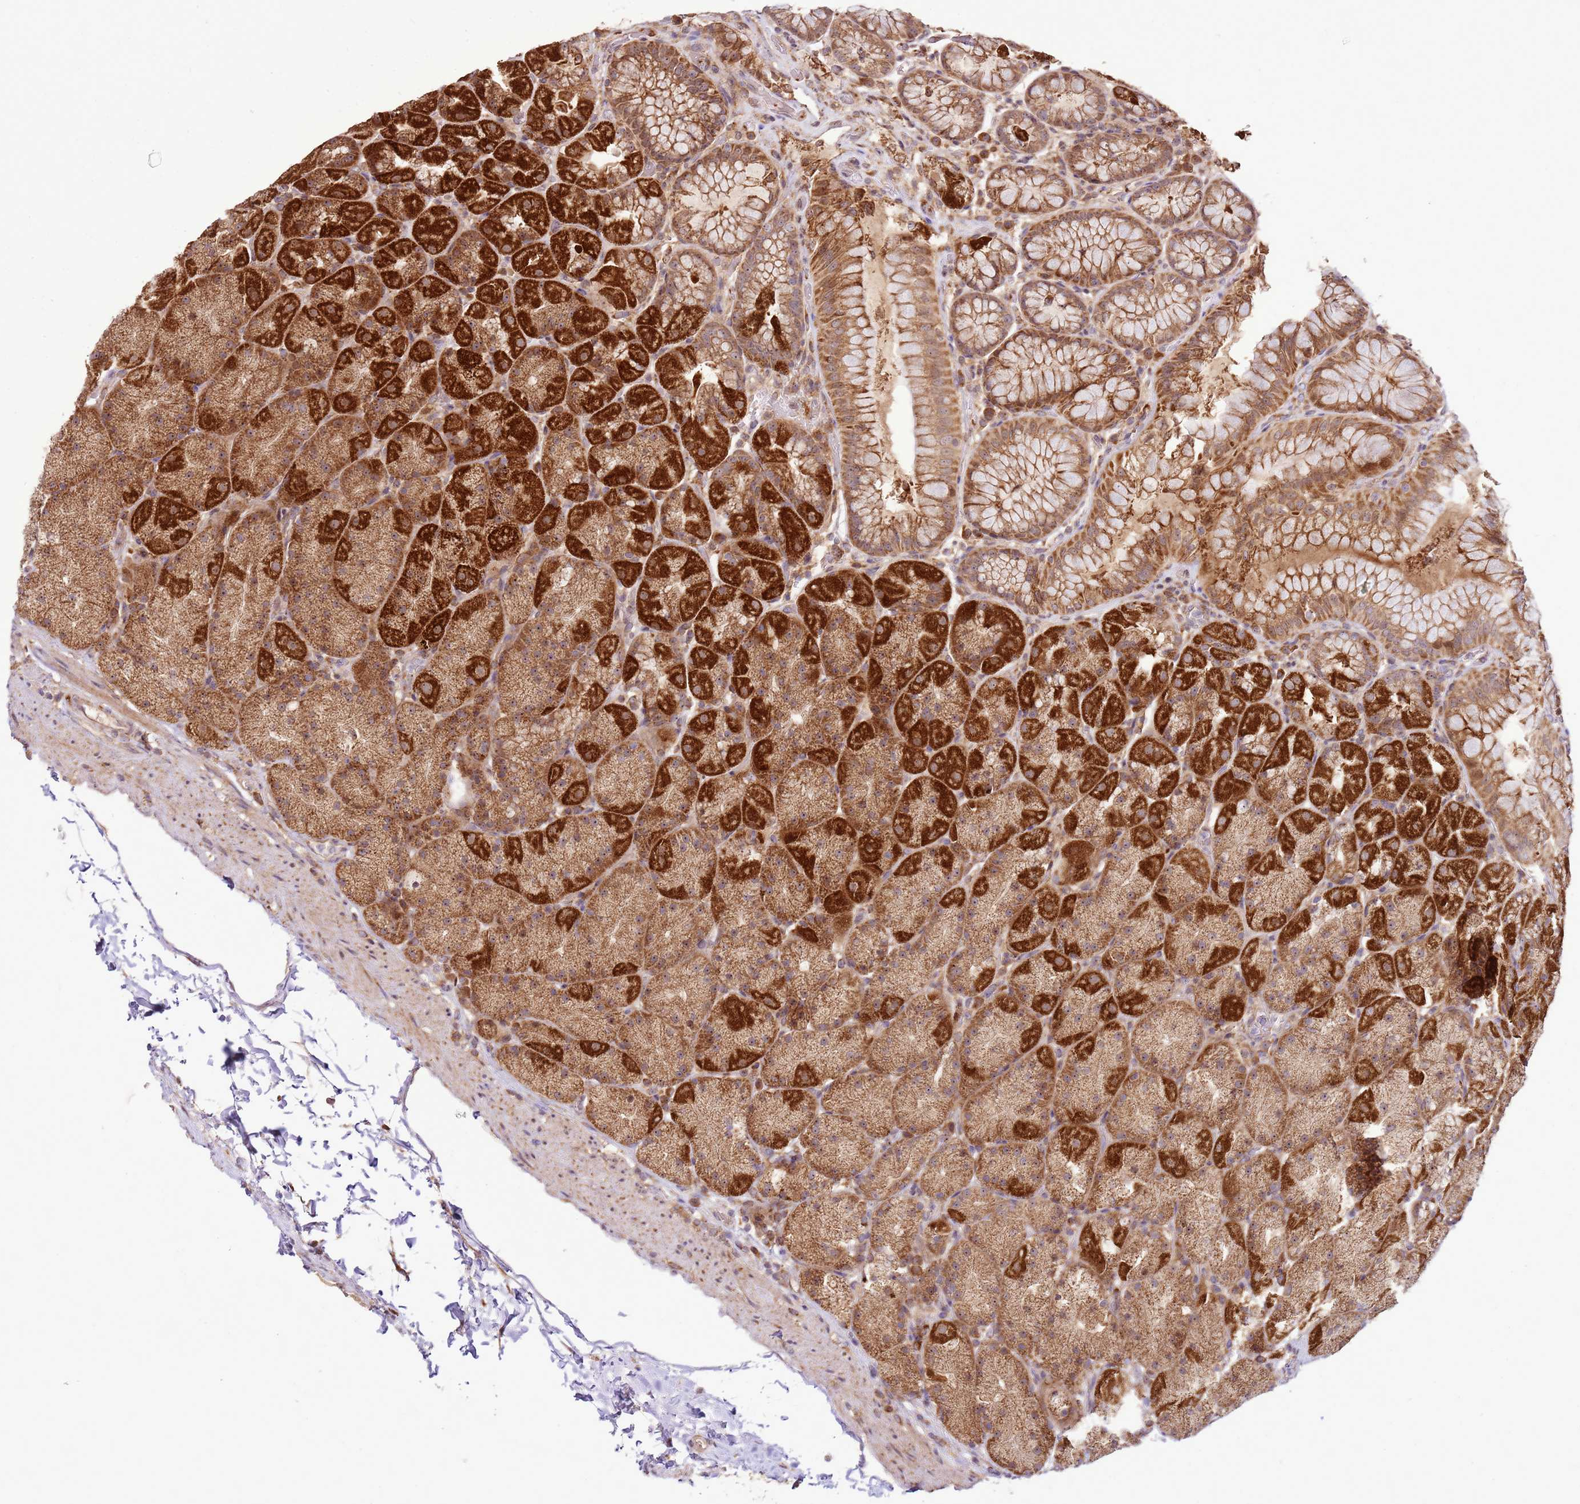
{"staining": {"intensity": "strong", "quantity": "25%-75%", "location": "cytoplasmic/membranous"}, "tissue": "stomach", "cell_type": "Glandular cells", "image_type": "normal", "snomed": [{"axis": "morphology", "description": "Normal tissue, NOS"}, {"axis": "topography", "description": "Stomach, upper"}, {"axis": "topography", "description": "Stomach, lower"}], "caption": "IHC (DAB) staining of benign stomach demonstrates strong cytoplasmic/membranous protein positivity in about 25%-75% of glandular cells. (DAB (3,3'-diaminobenzidine) IHC with brightfield microscopy, high magnification).", "gene": "RASA3", "patient": {"sex": "male", "age": 67}}